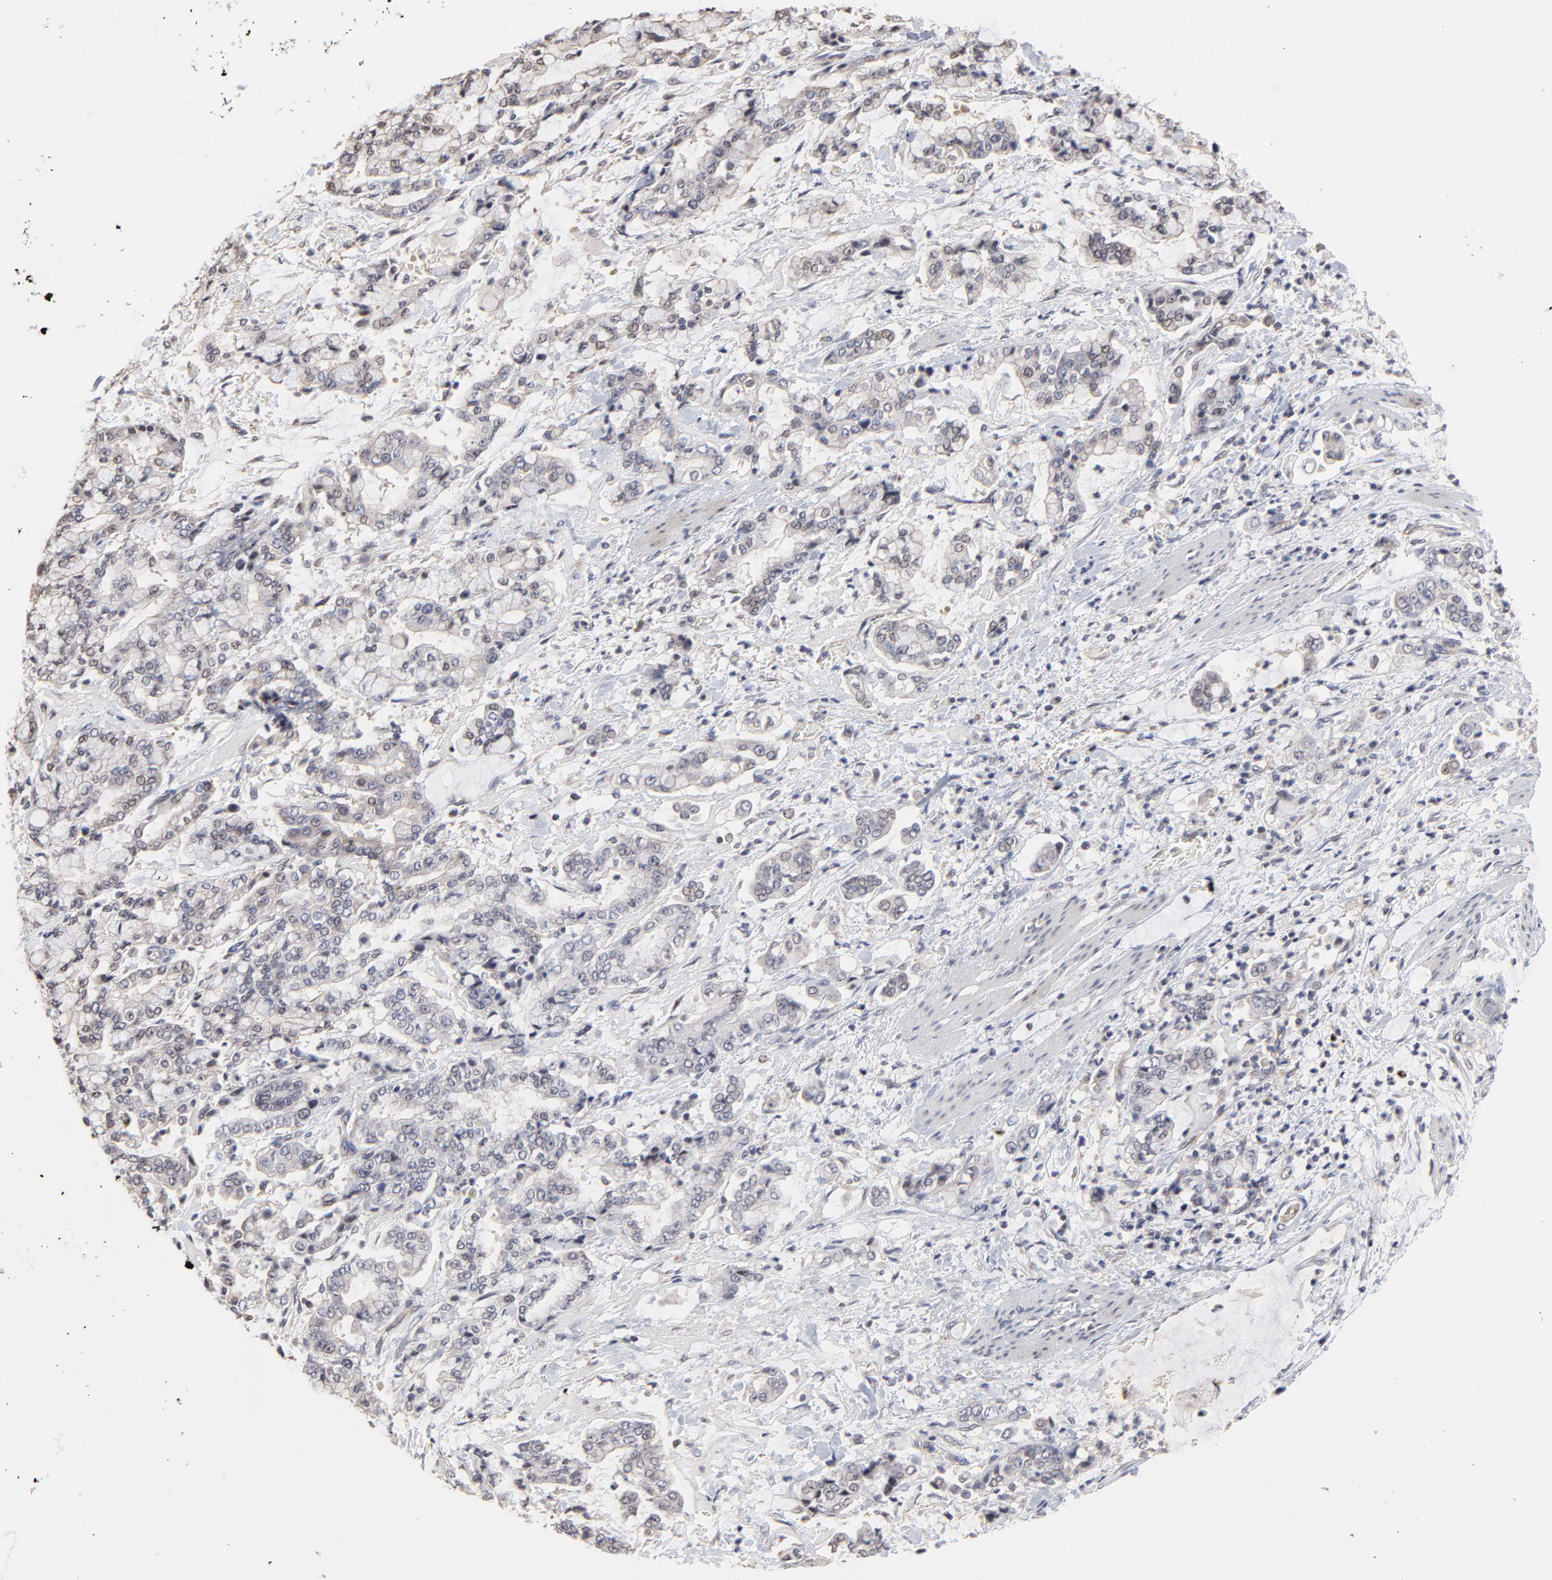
{"staining": {"intensity": "weak", "quantity": "<25%", "location": "cytoplasmic/membranous"}, "tissue": "stomach cancer", "cell_type": "Tumor cells", "image_type": "cancer", "snomed": [{"axis": "morphology", "description": "Normal tissue, NOS"}, {"axis": "morphology", "description": "Adenocarcinoma, NOS"}, {"axis": "topography", "description": "Stomach, upper"}, {"axis": "topography", "description": "Stomach"}], "caption": "Tumor cells show no significant protein staining in stomach cancer.", "gene": "ZNF157", "patient": {"sex": "male", "age": 76}}